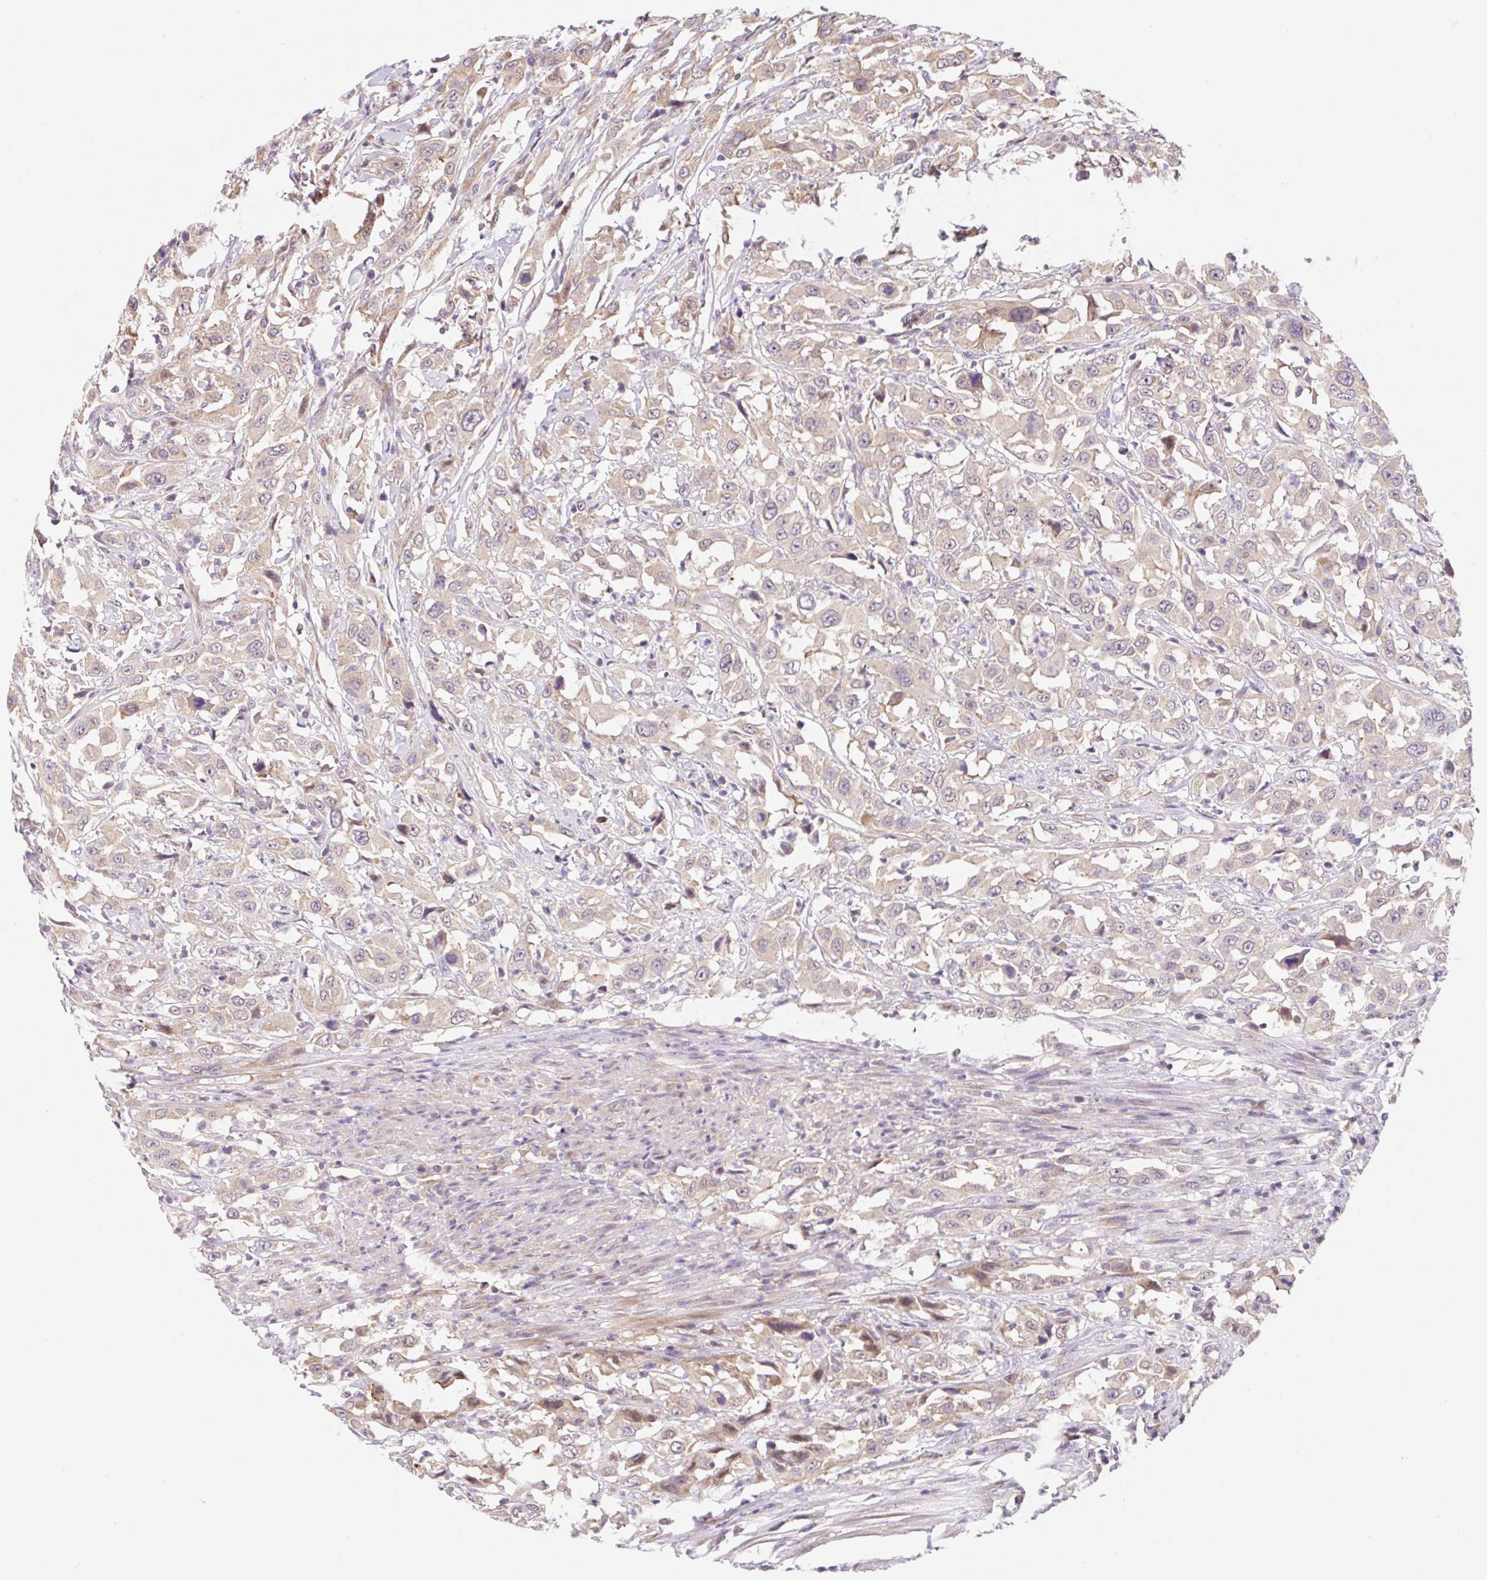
{"staining": {"intensity": "weak", "quantity": ">75%", "location": "cytoplasmic/membranous"}, "tissue": "urothelial cancer", "cell_type": "Tumor cells", "image_type": "cancer", "snomed": [{"axis": "morphology", "description": "Urothelial carcinoma, High grade"}, {"axis": "topography", "description": "Urinary bladder"}], "caption": "Human high-grade urothelial carcinoma stained for a protein (brown) reveals weak cytoplasmic/membranous positive expression in about >75% of tumor cells.", "gene": "TBPL2", "patient": {"sex": "male", "age": 61}}